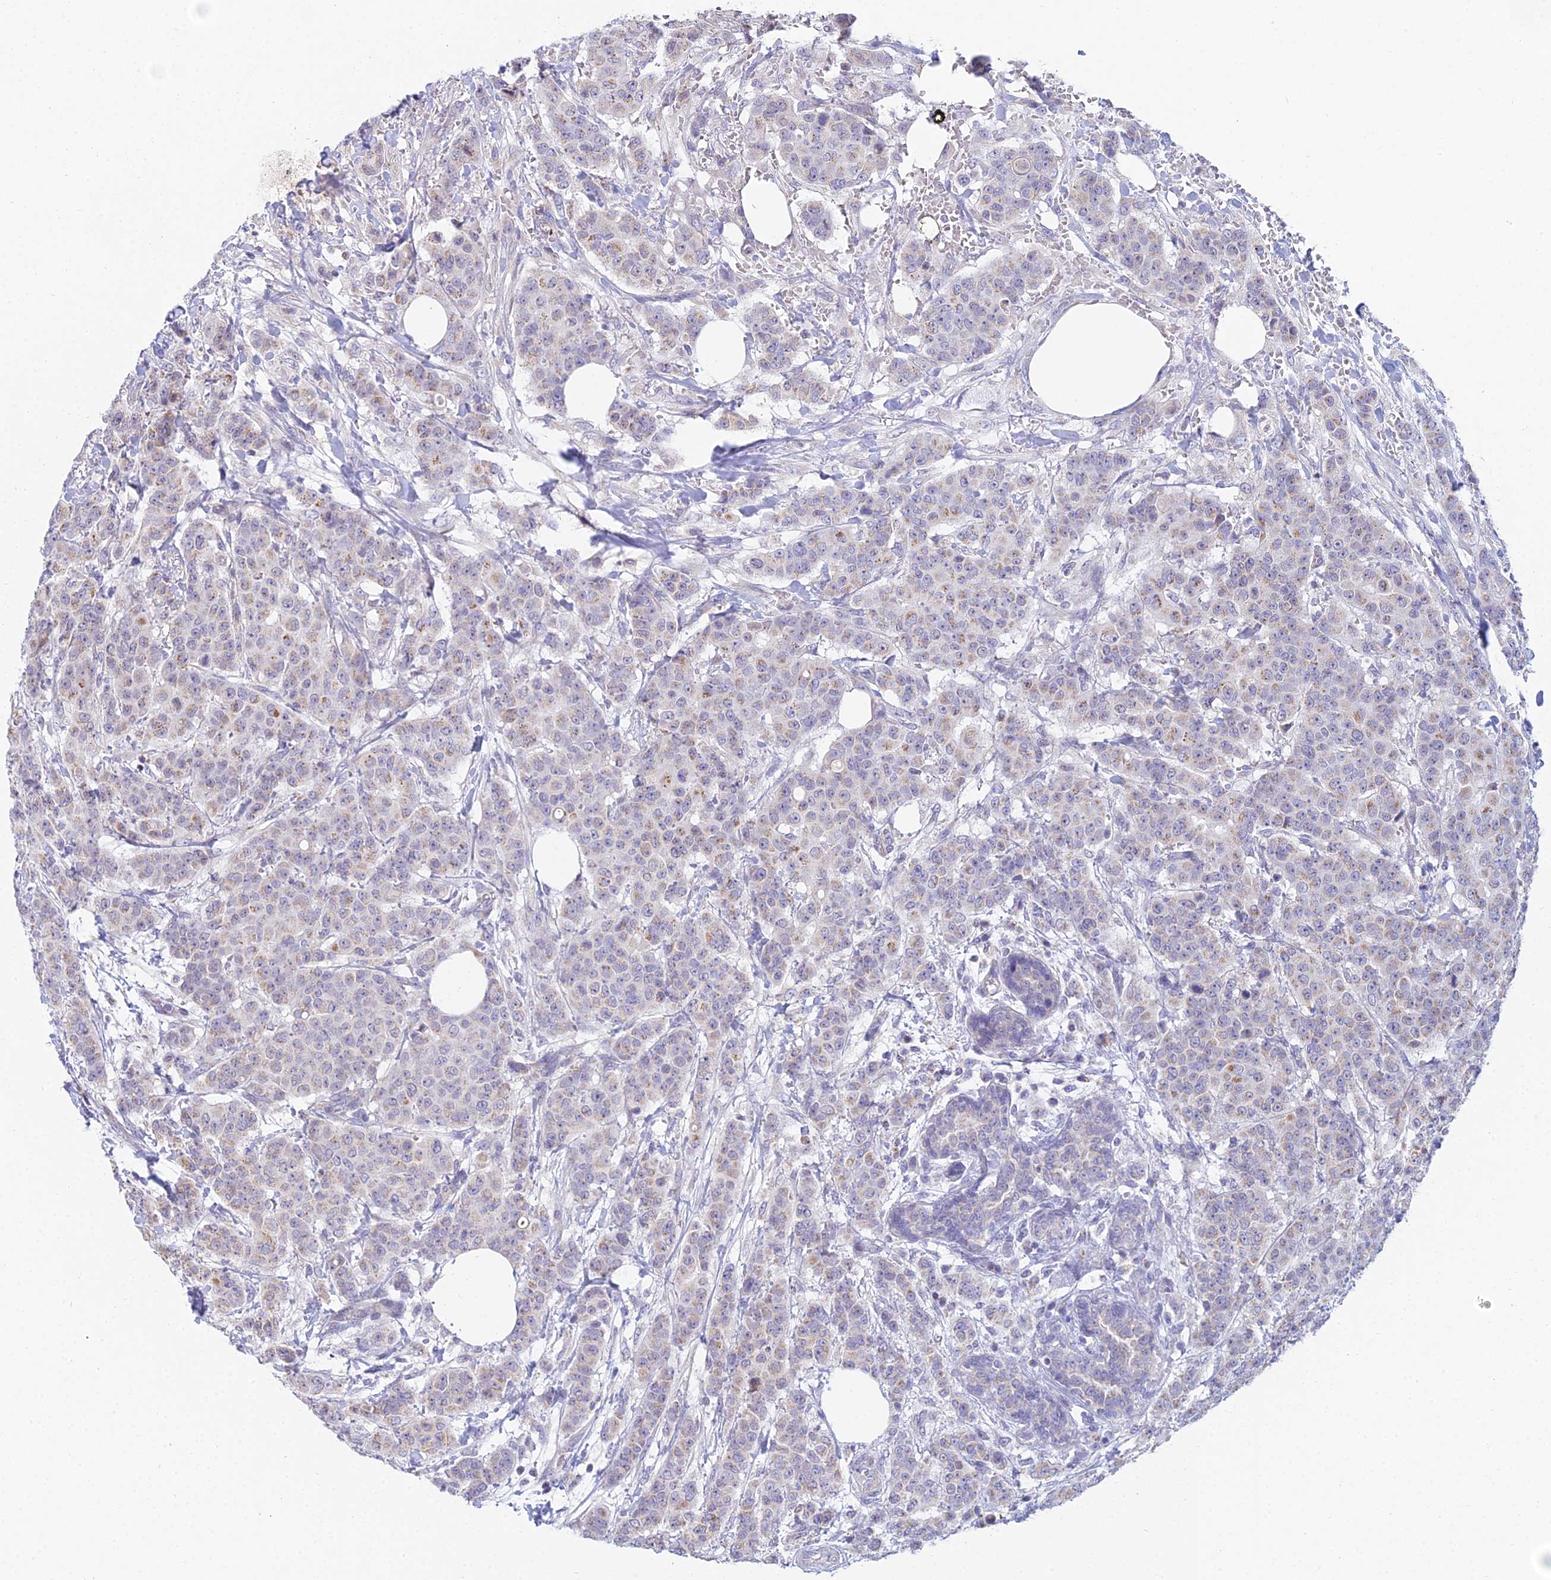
{"staining": {"intensity": "weak", "quantity": "25%-75%", "location": "cytoplasmic/membranous"}, "tissue": "breast cancer", "cell_type": "Tumor cells", "image_type": "cancer", "snomed": [{"axis": "morphology", "description": "Duct carcinoma"}, {"axis": "topography", "description": "Breast"}], "caption": "High-power microscopy captured an immunohistochemistry histopathology image of breast cancer, revealing weak cytoplasmic/membranous staining in approximately 25%-75% of tumor cells.", "gene": "CFAP206", "patient": {"sex": "female", "age": 40}}